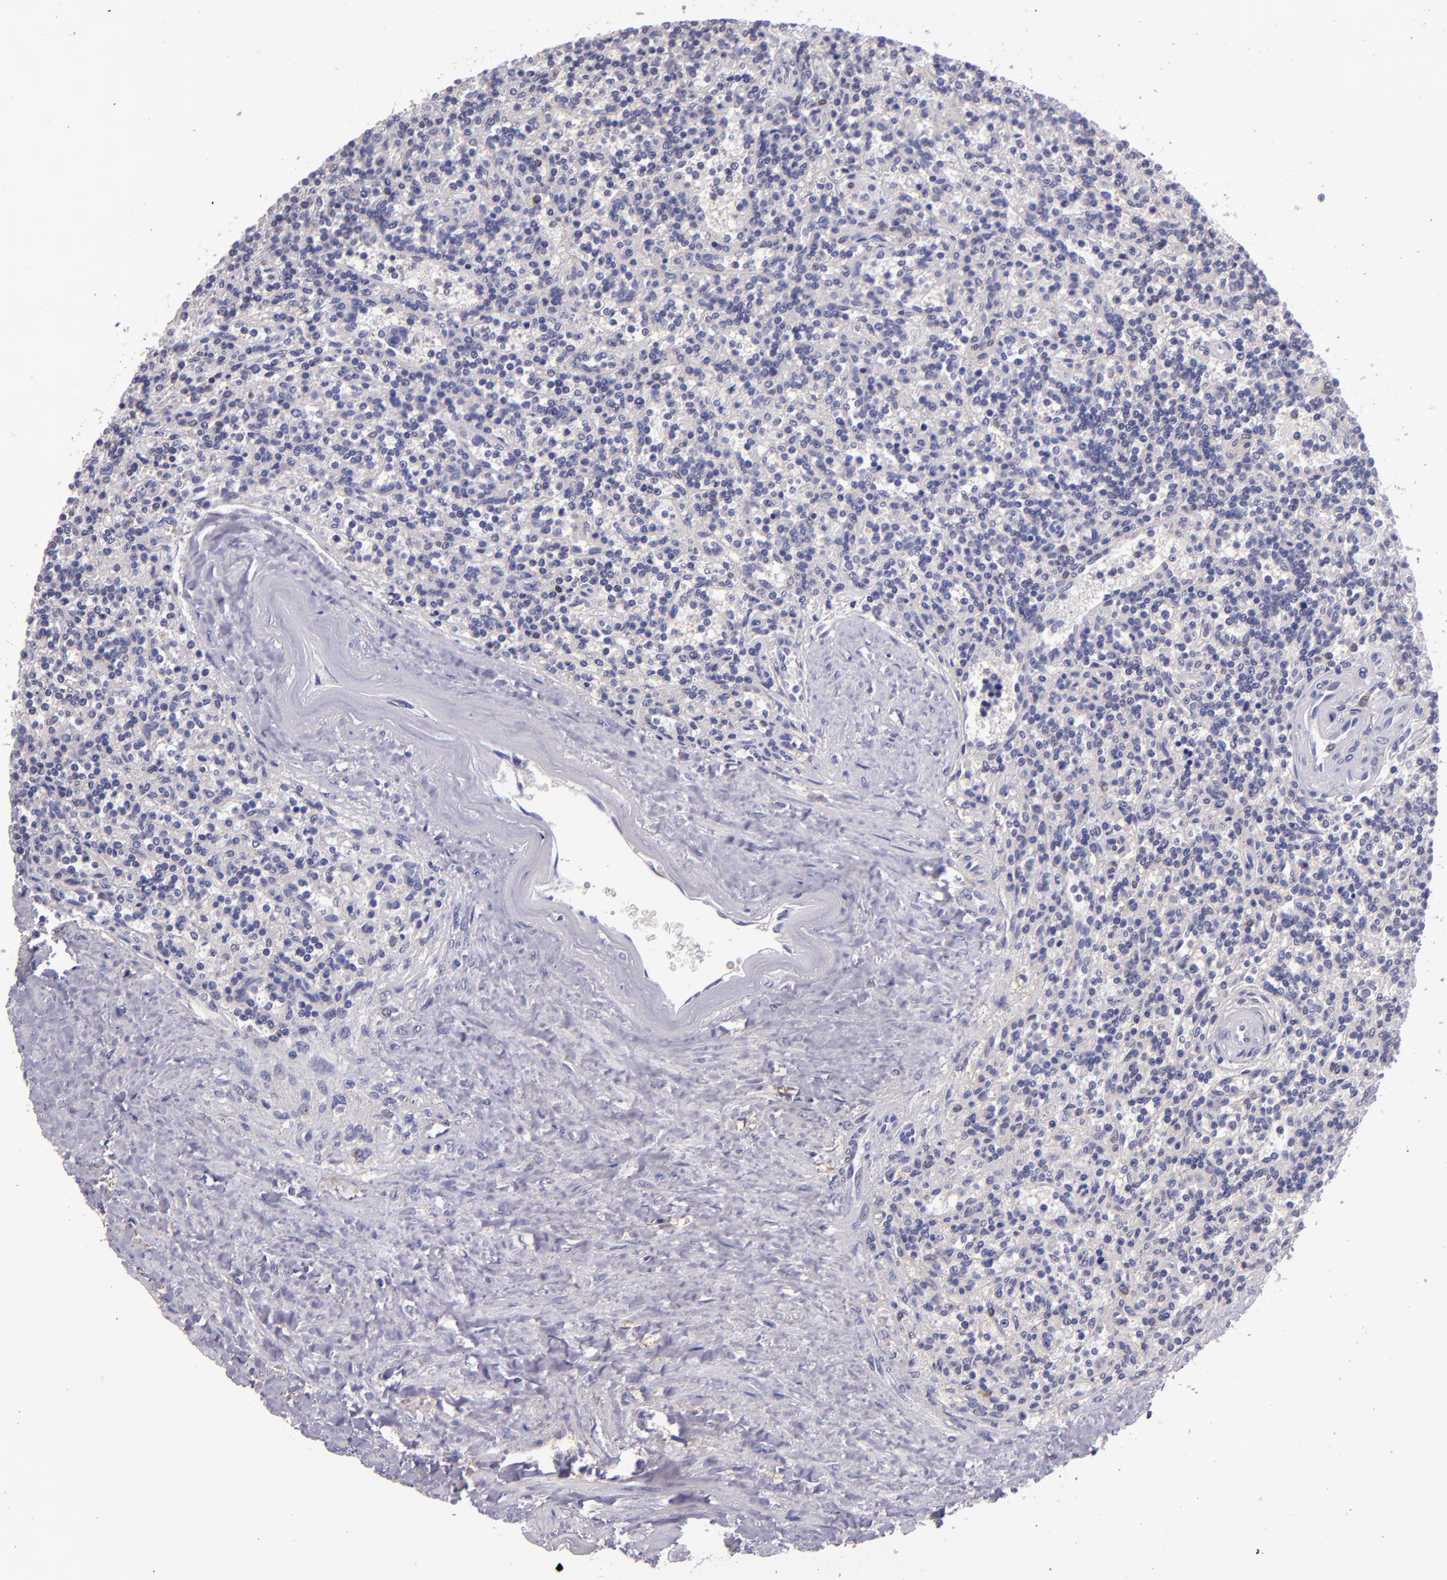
{"staining": {"intensity": "negative", "quantity": "none", "location": "none"}, "tissue": "lymphoma", "cell_type": "Tumor cells", "image_type": "cancer", "snomed": [{"axis": "morphology", "description": "Malignant lymphoma, non-Hodgkin's type, Low grade"}, {"axis": "topography", "description": "Spleen"}], "caption": "DAB (3,3'-diaminobenzidine) immunohistochemical staining of lymphoma shows no significant expression in tumor cells.", "gene": "PAPPA", "patient": {"sex": "male", "age": 73}}